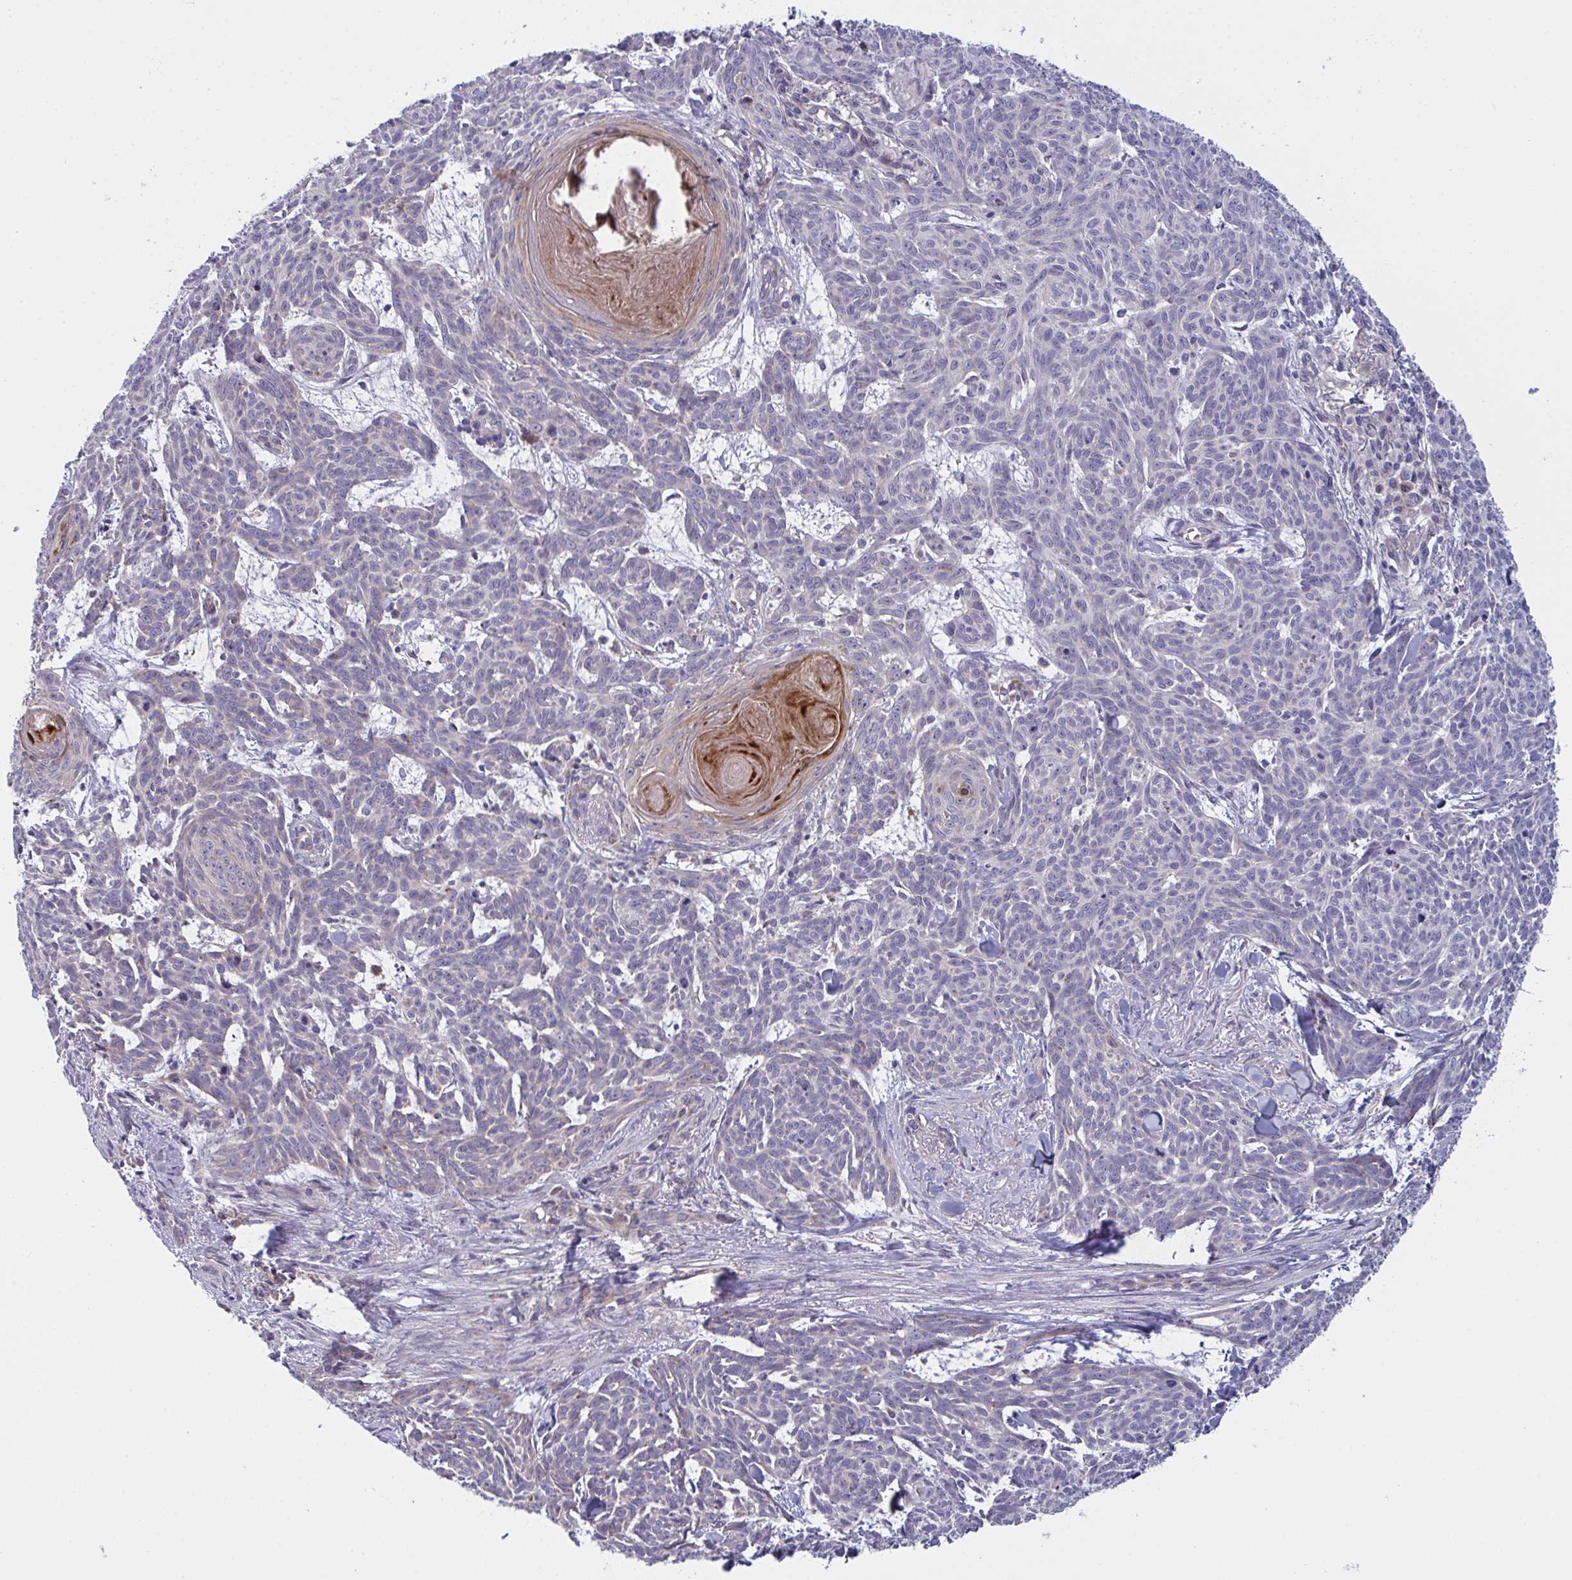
{"staining": {"intensity": "negative", "quantity": "none", "location": "none"}, "tissue": "skin cancer", "cell_type": "Tumor cells", "image_type": "cancer", "snomed": [{"axis": "morphology", "description": "Basal cell carcinoma"}, {"axis": "topography", "description": "Skin"}], "caption": "There is no significant positivity in tumor cells of skin cancer.", "gene": "MRPS2", "patient": {"sex": "female", "age": 93}}